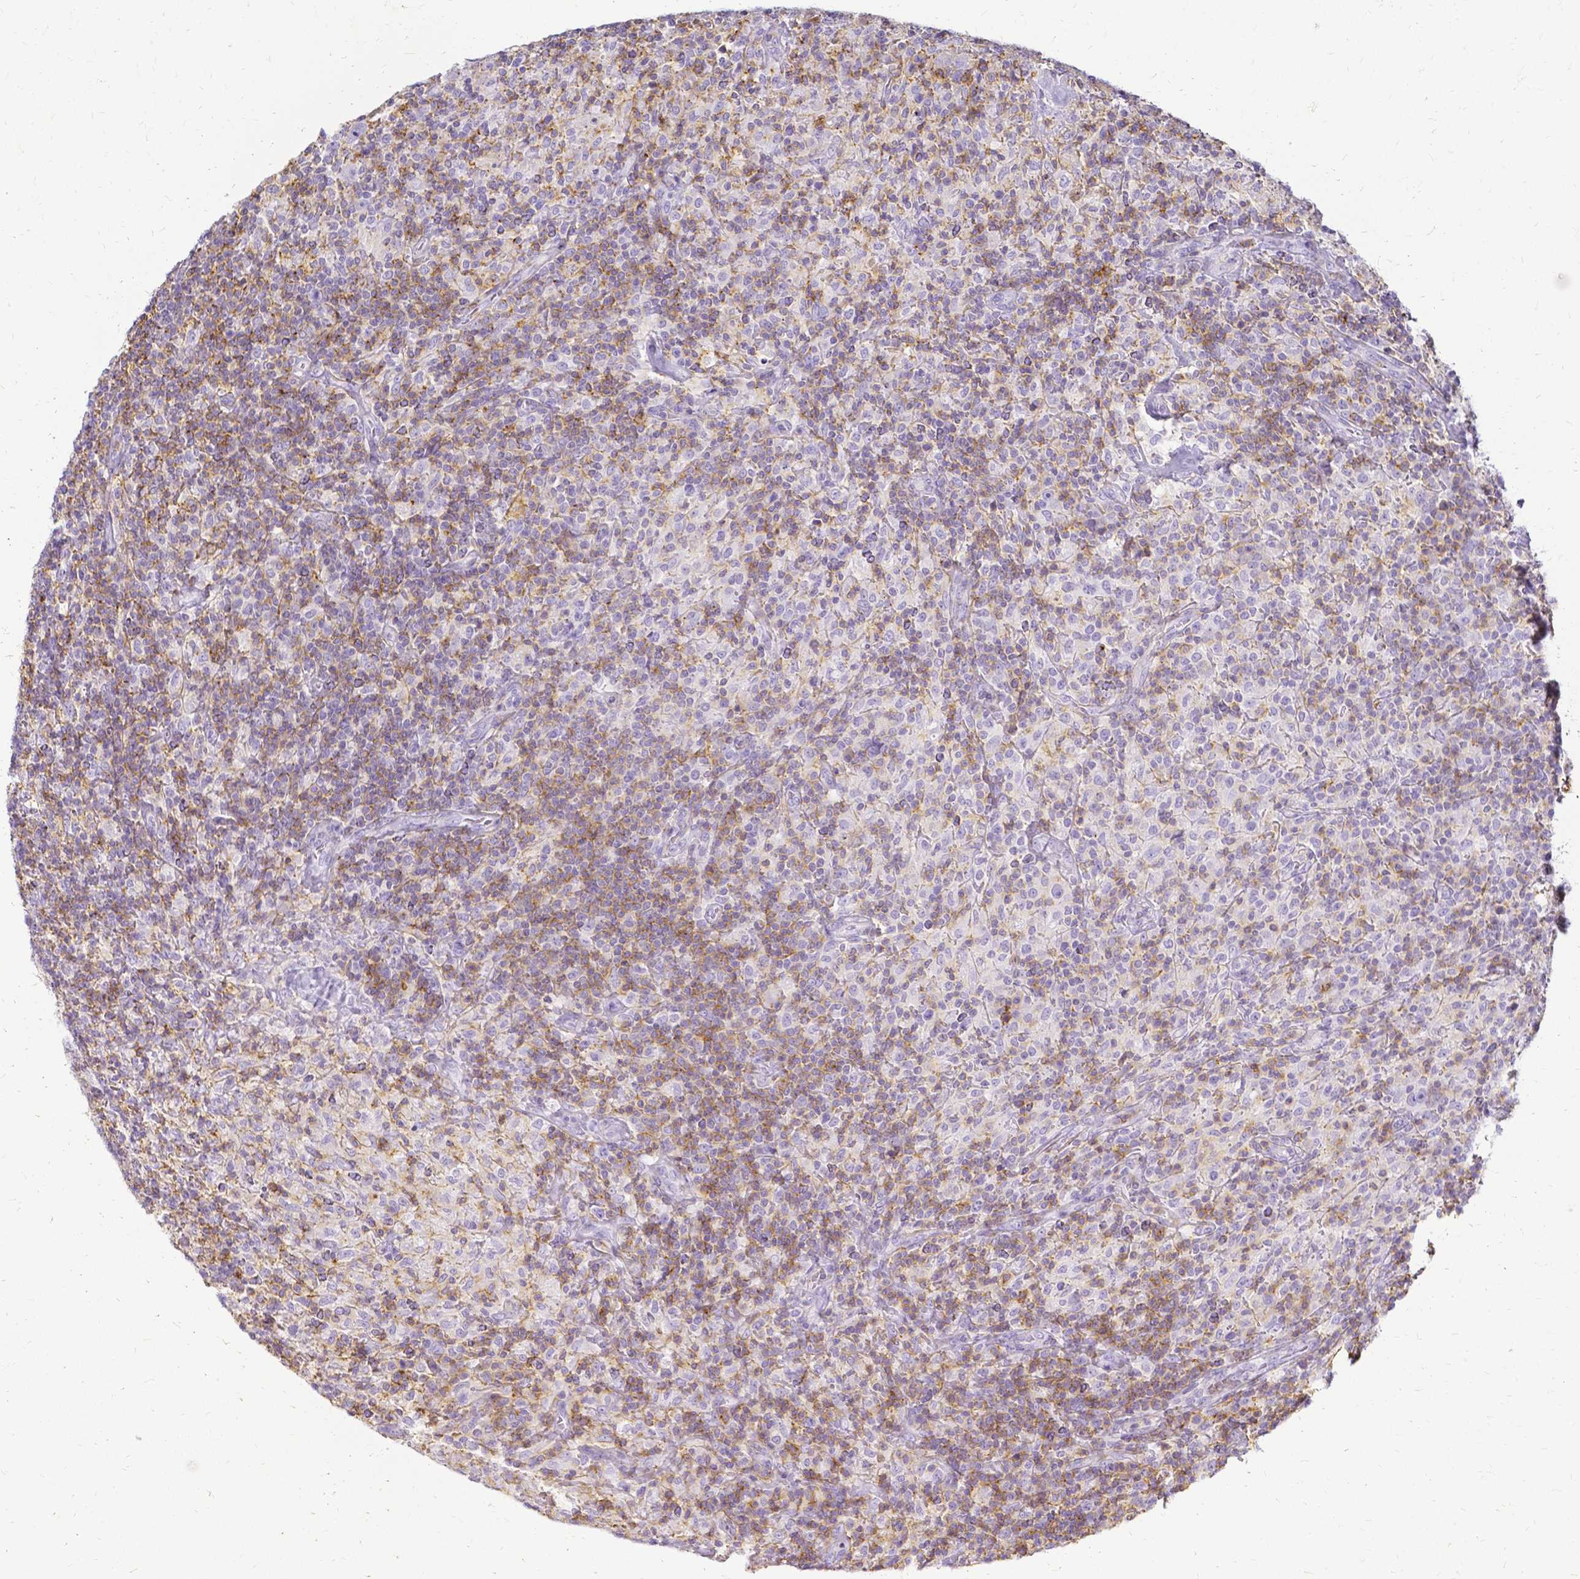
{"staining": {"intensity": "negative", "quantity": "none", "location": "none"}, "tissue": "lymphoma", "cell_type": "Tumor cells", "image_type": "cancer", "snomed": [{"axis": "morphology", "description": "Hodgkin's disease, NOS"}, {"axis": "topography", "description": "Lymph node"}], "caption": "Immunohistochemistry of lymphoma demonstrates no expression in tumor cells.", "gene": "HSPA12A", "patient": {"sex": "male", "age": 70}}